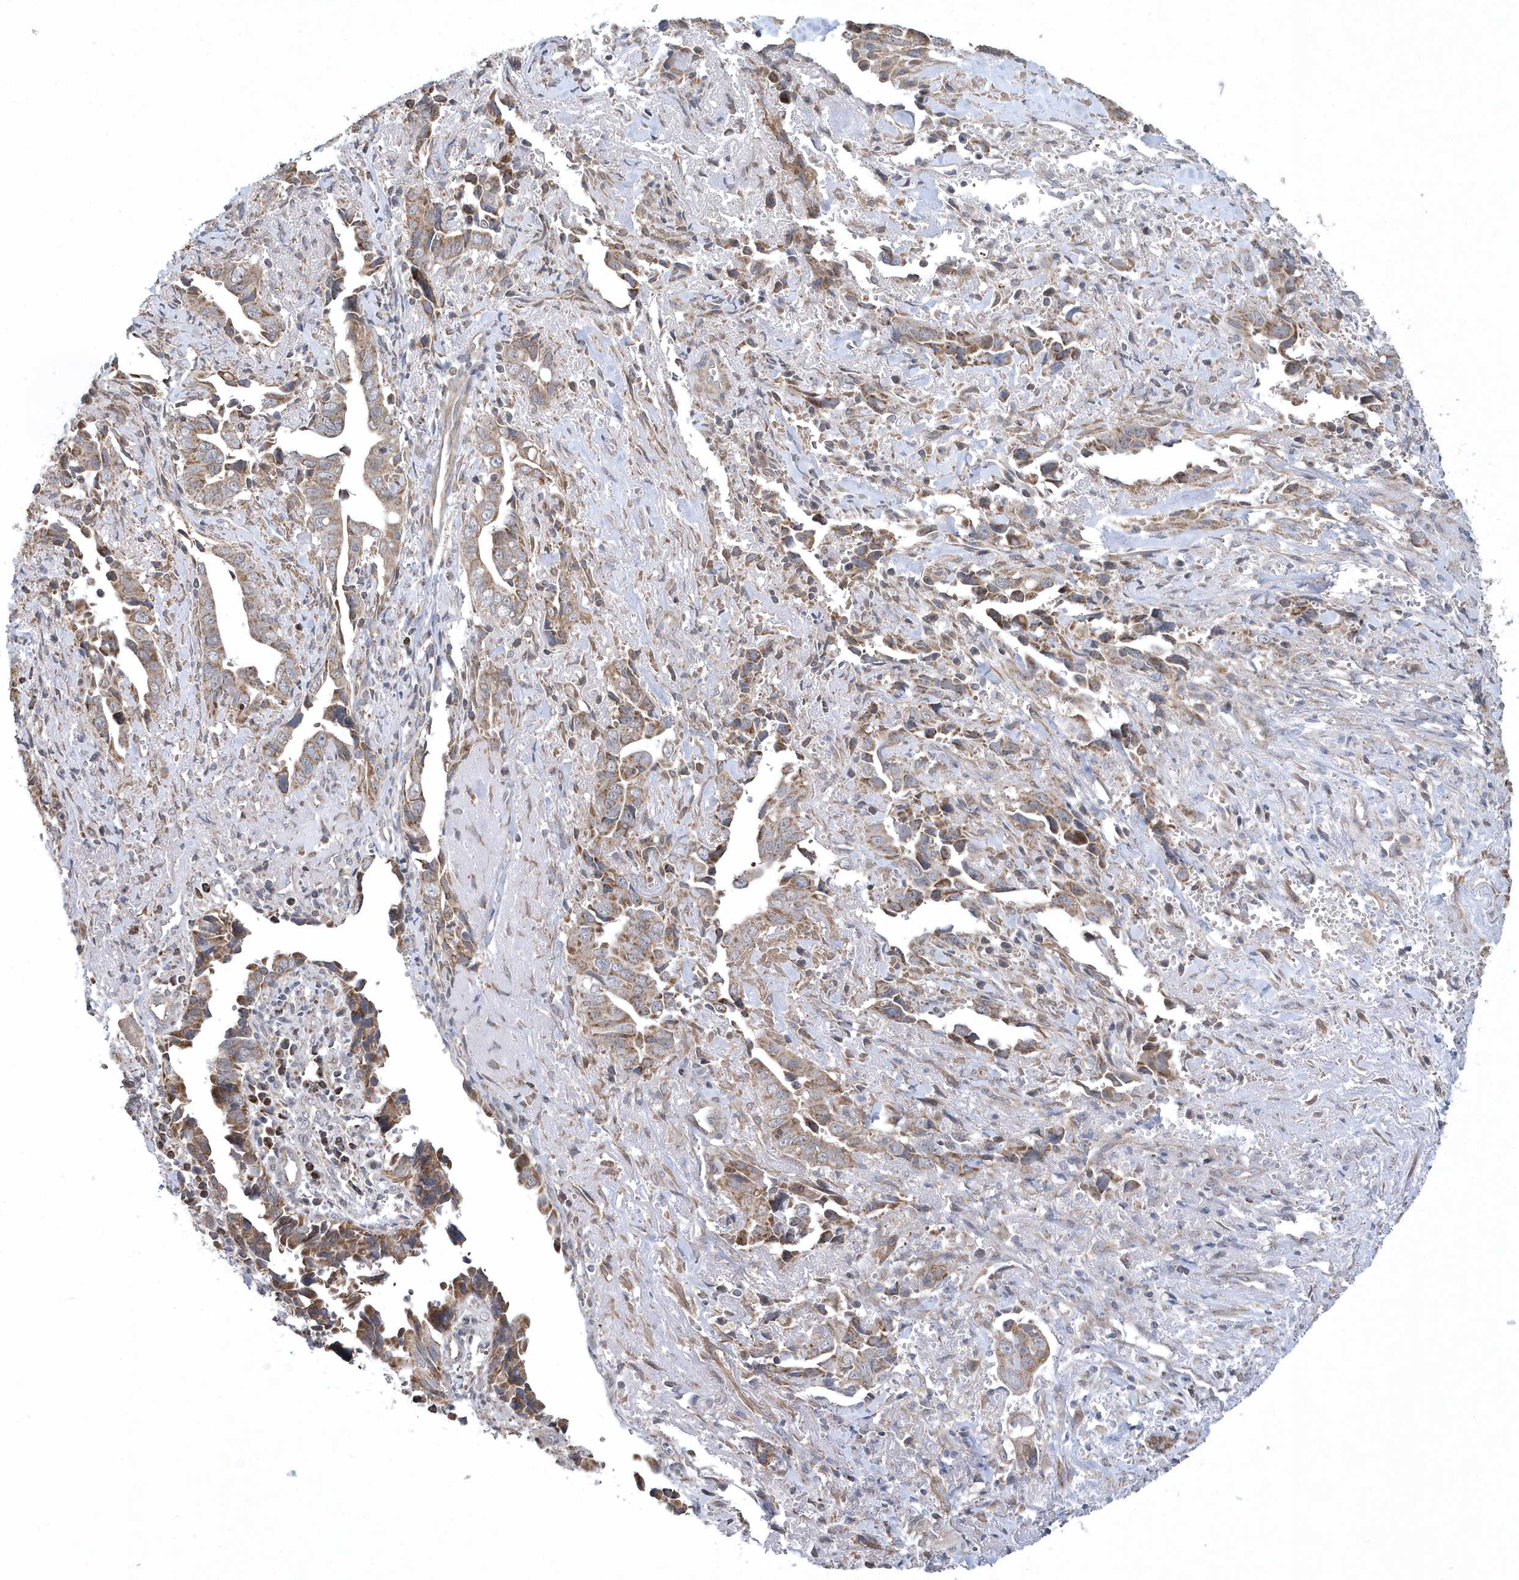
{"staining": {"intensity": "moderate", "quantity": ">75%", "location": "cytoplasmic/membranous"}, "tissue": "liver cancer", "cell_type": "Tumor cells", "image_type": "cancer", "snomed": [{"axis": "morphology", "description": "Cholangiocarcinoma"}, {"axis": "topography", "description": "Liver"}], "caption": "High-magnification brightfield microscopy of liver cholangiocarcinoma stained with DAB (brown) and counterstained with hematoxylin (blue). tumor cells exhibit moderate cytoplasmic/membranous staining is present in approximately>75% of cells. The staining is performed using DAB brown chromogen to label protein expression. The nuclei are counter-stained blue using hematoxylin.", "gene": "SLX9", "patient": {"sex": "female", "age": 79}}